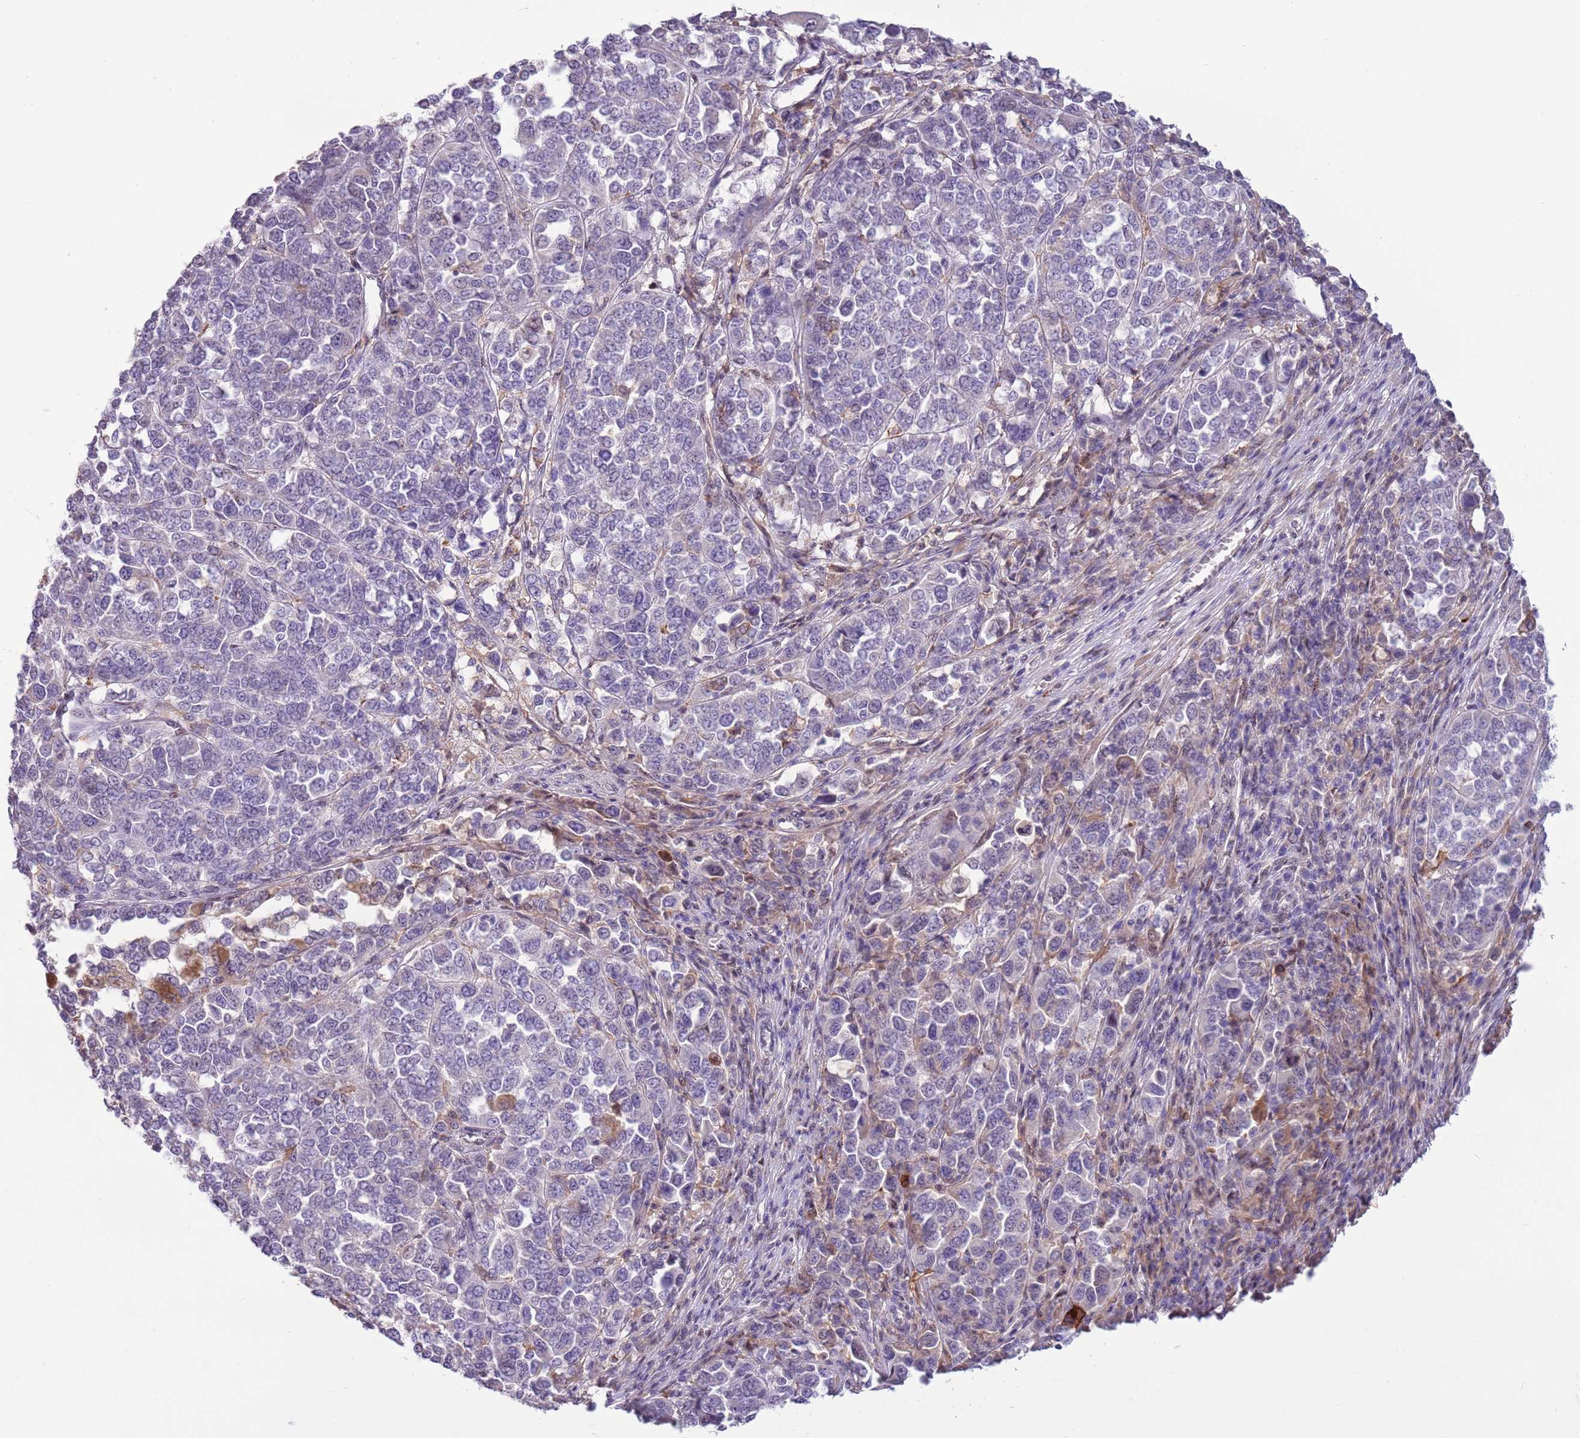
{"staining": {"intensity": "negative", "quantity": "none", "location": "none"}, "tissue": "melanoma", "cell_type": "Tumor cells", "image_type": "cancer", "snomed": [{"axis": "morphology", "description": "Malignant melanoma, Metastatic site"}, {"axis": "topography", "description": "Lymph node"}], "caption": "This histopathology image is of malignant melanoma (metastatic site) stained with immunohistochemistry to label a protein in brown with the nuclei are counter-stained blue. There is no staining in tumor cells. The staining is performed using DAB (3,3'-diaminobenzidine) brown chromogen with nuclei counter-stained in using hematoxylin.", "gene": "CAPN9", "patient": {"sex": "male", "age": 44}}